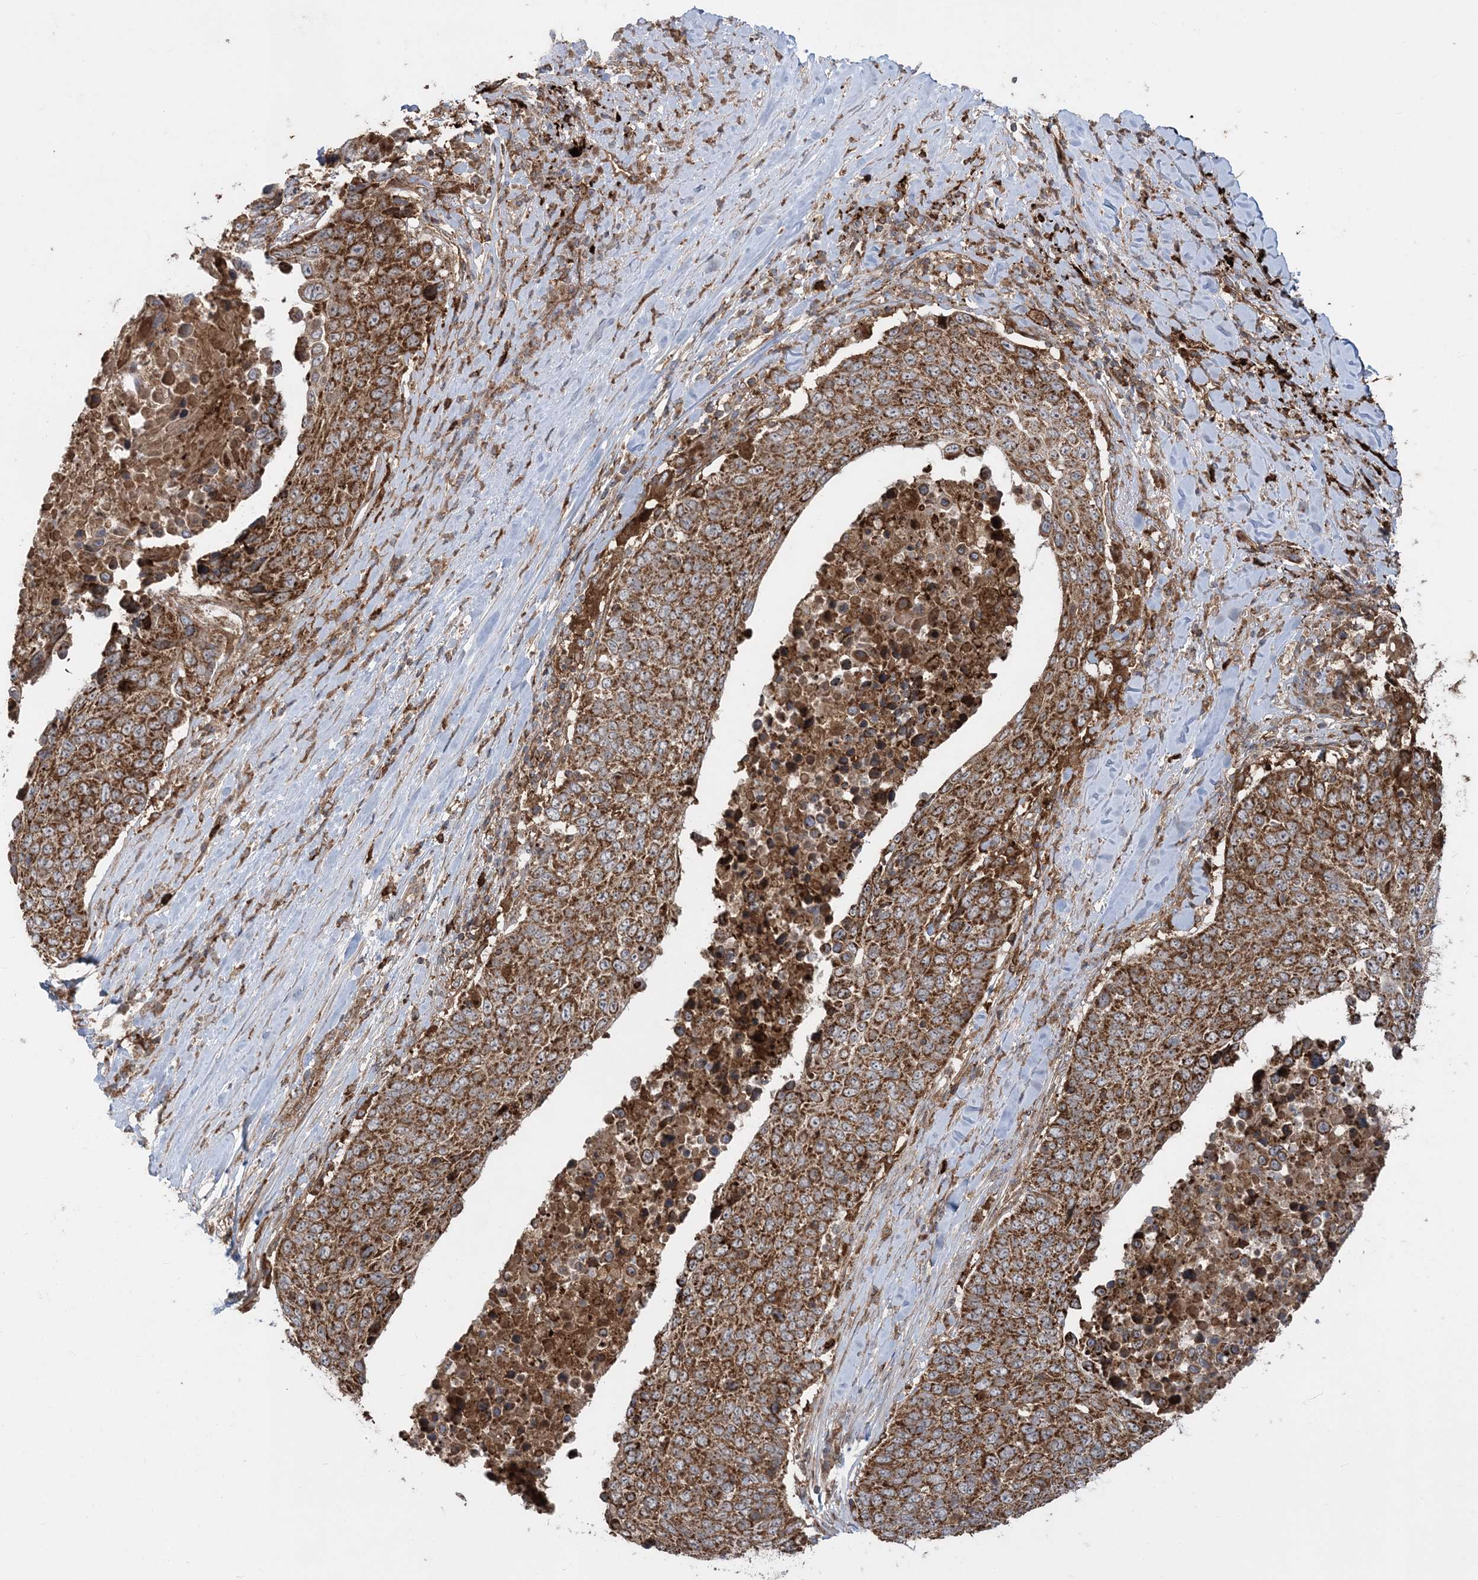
{"staining": {"intensity": "strong", "quantity": ">75%", "location": "cytoplasmic/membranous"}, "tissue": "lung cancer", "cell_type": "Tumor cells", "image_type": "cancer", "snomed": [{"axis": "morphology", "description": "Squamous cell carcinoma, NOS"}, {"axis": "topography", "description": "Lung"}], "caption": "Immunohistochemical staining of lung squamous cell carcinoma displays high levels of strong cytoplasmic/membranous expression in about >75% of tumor cells. The staining is performed using DAB brown chromogen to label protein expression. The nuclei are counter-stained blue using hematoxylin.", "gene": "LRPPRC", "patient": {"sex": "male", "age": 66}}